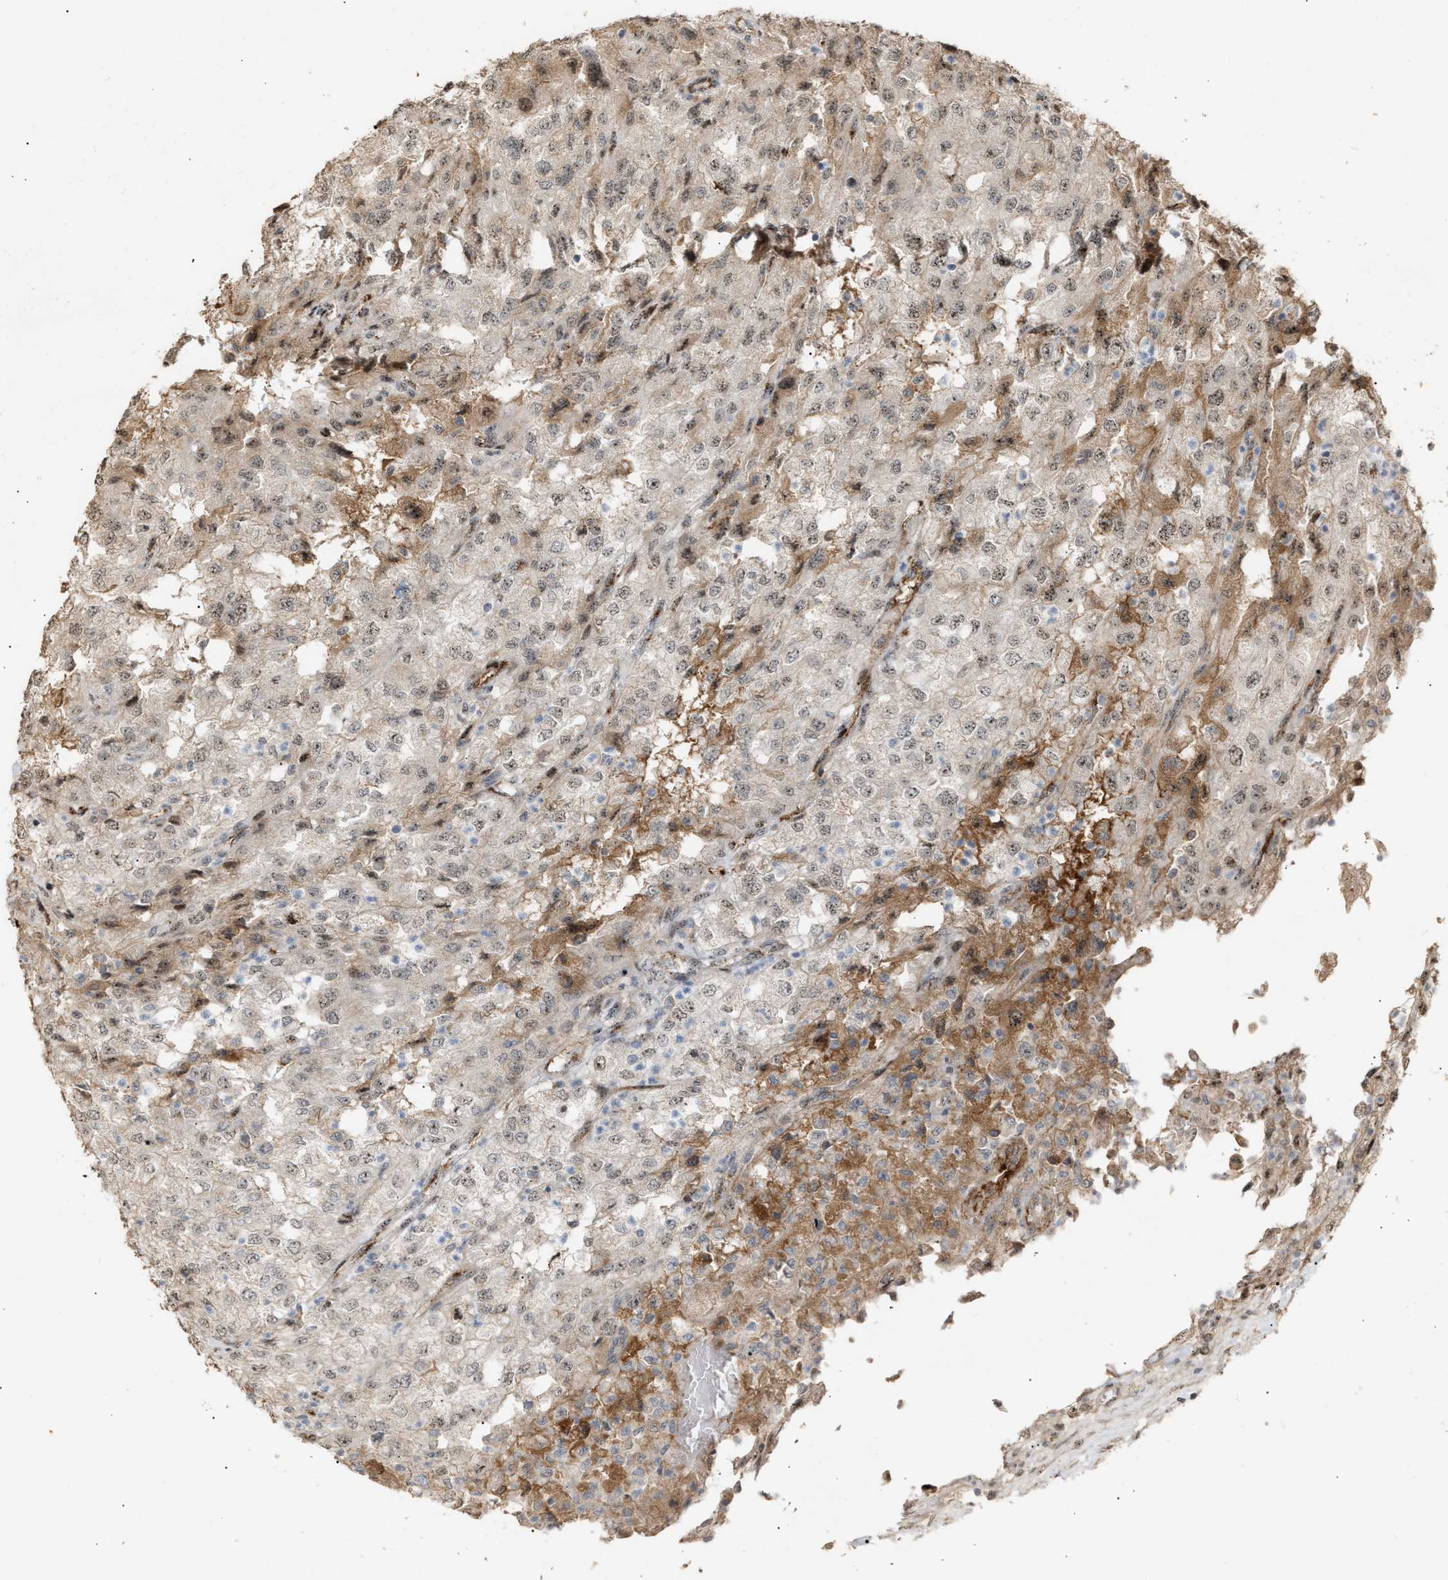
{"staining": {"intensity": "weak", "quantity": ">75%", "location": "nuclear"}, "tissue": "renal cancer", "cell_type": "Tumor cells", "image_type": "cancer", "snomed": [{"axis": "morphology", "description": "Adenocarcinoma, NOS"}, {"axis": "topography", "description": "Kidney"}], "caption": "This photomicrograph reveals IHC staining of human renal cancer (adenocarcinoma), with low weak nuclear positivity in approximately >75% of tumor cells.", "gene": "ZFAND5", "patient": {"sex": "female", "age": 54}}